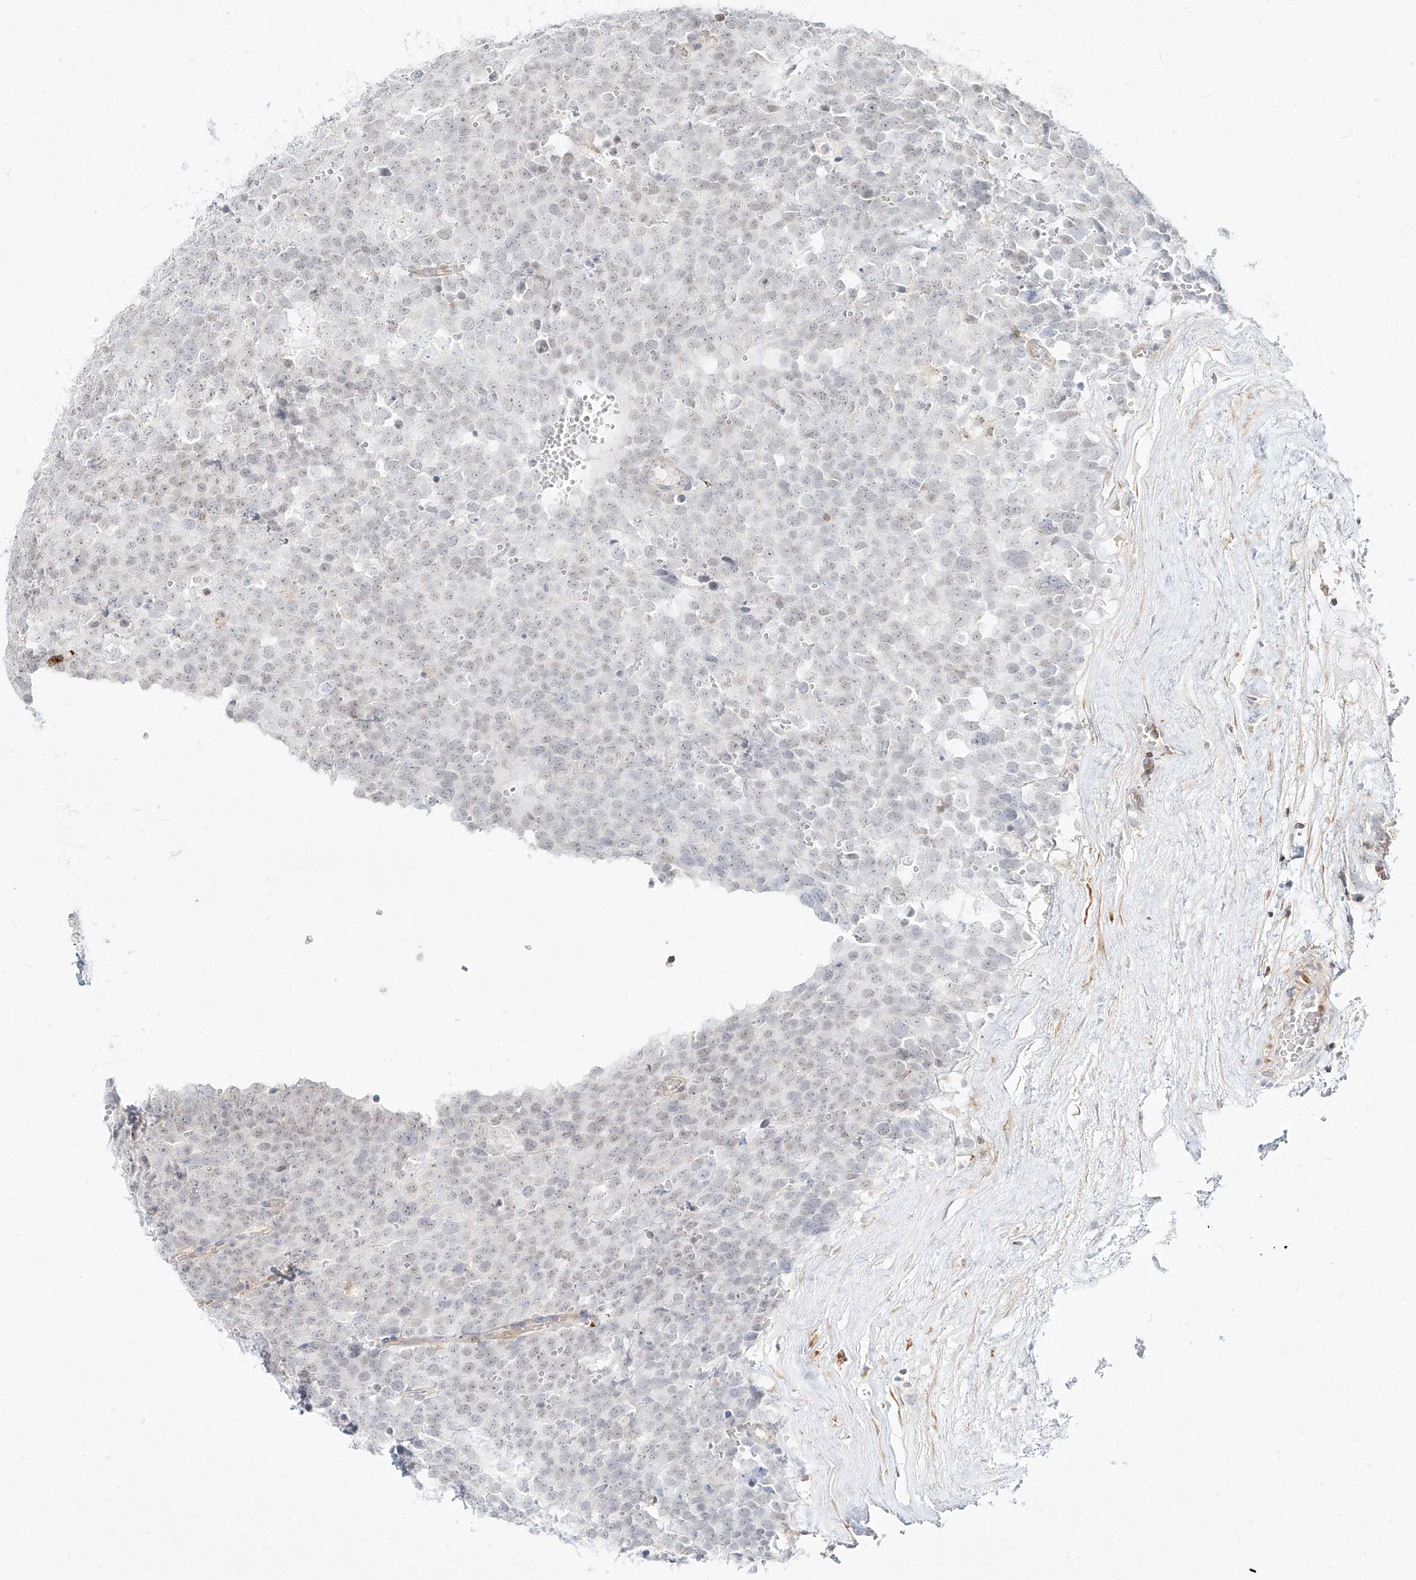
{"staining": {"intensity": "negative", "quantity": "none", "location": "none"}, "tissue": "testis cancer", "cell_type": "Tumor cells", "image_type": "cancer", "snomed": [{"axis": "morphology", "description": "Seminoma, NOS"}, {"axis": "topography", "description": "Testis"}], "caption": "High power microscopy image of an immunohistochemistry (IHC) photomicrograph of testis cancer, revealing no significant staining in tumor cells.", "gene": "SLC2A12", "patient": {"sex": "male", "age": 71}}